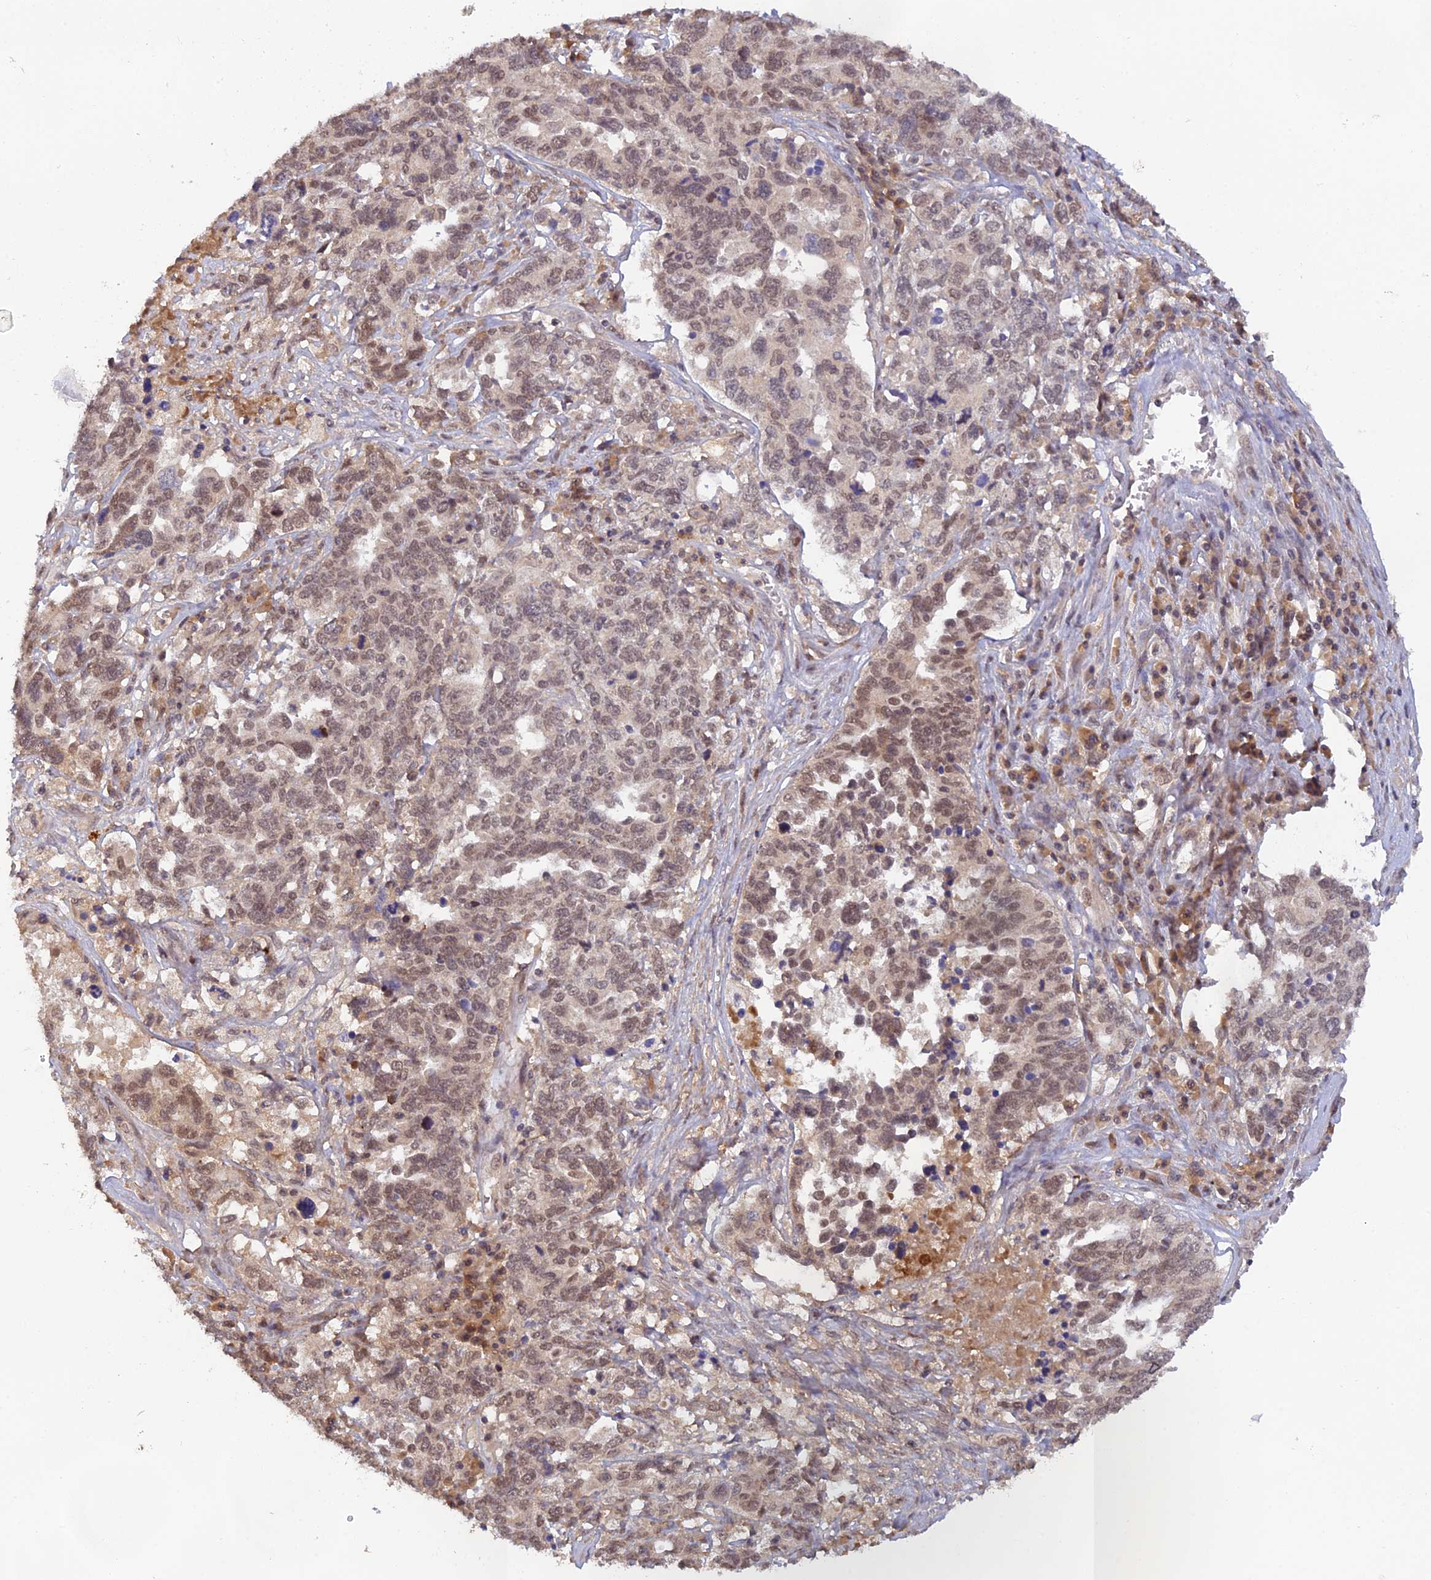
{"staining": {"intensity": "moderate", "quantity": ">75%", "location": "nuclear"}, "tissue": "ovarian cancer", "cell_type": "Tumor cells", "image_type": "cancer", "snomed": [{"axis": "morphology", "description": "Carcinoma, endometroid"}, {"axis": "topography", "description": "Ovary"}], "caption": "Ovarian cancer (endometroid carcinoma) was stained to show a protein in brown. There is medium levels of moderate nuclear staining in approximately >75% of tumor cells. (DAB (3,3'-diaminobenzidine) = brown stain, brightfield microscopy at high magnification).", "gene": "ZNF436", "patient": {"sex": "female", "age": 62}}